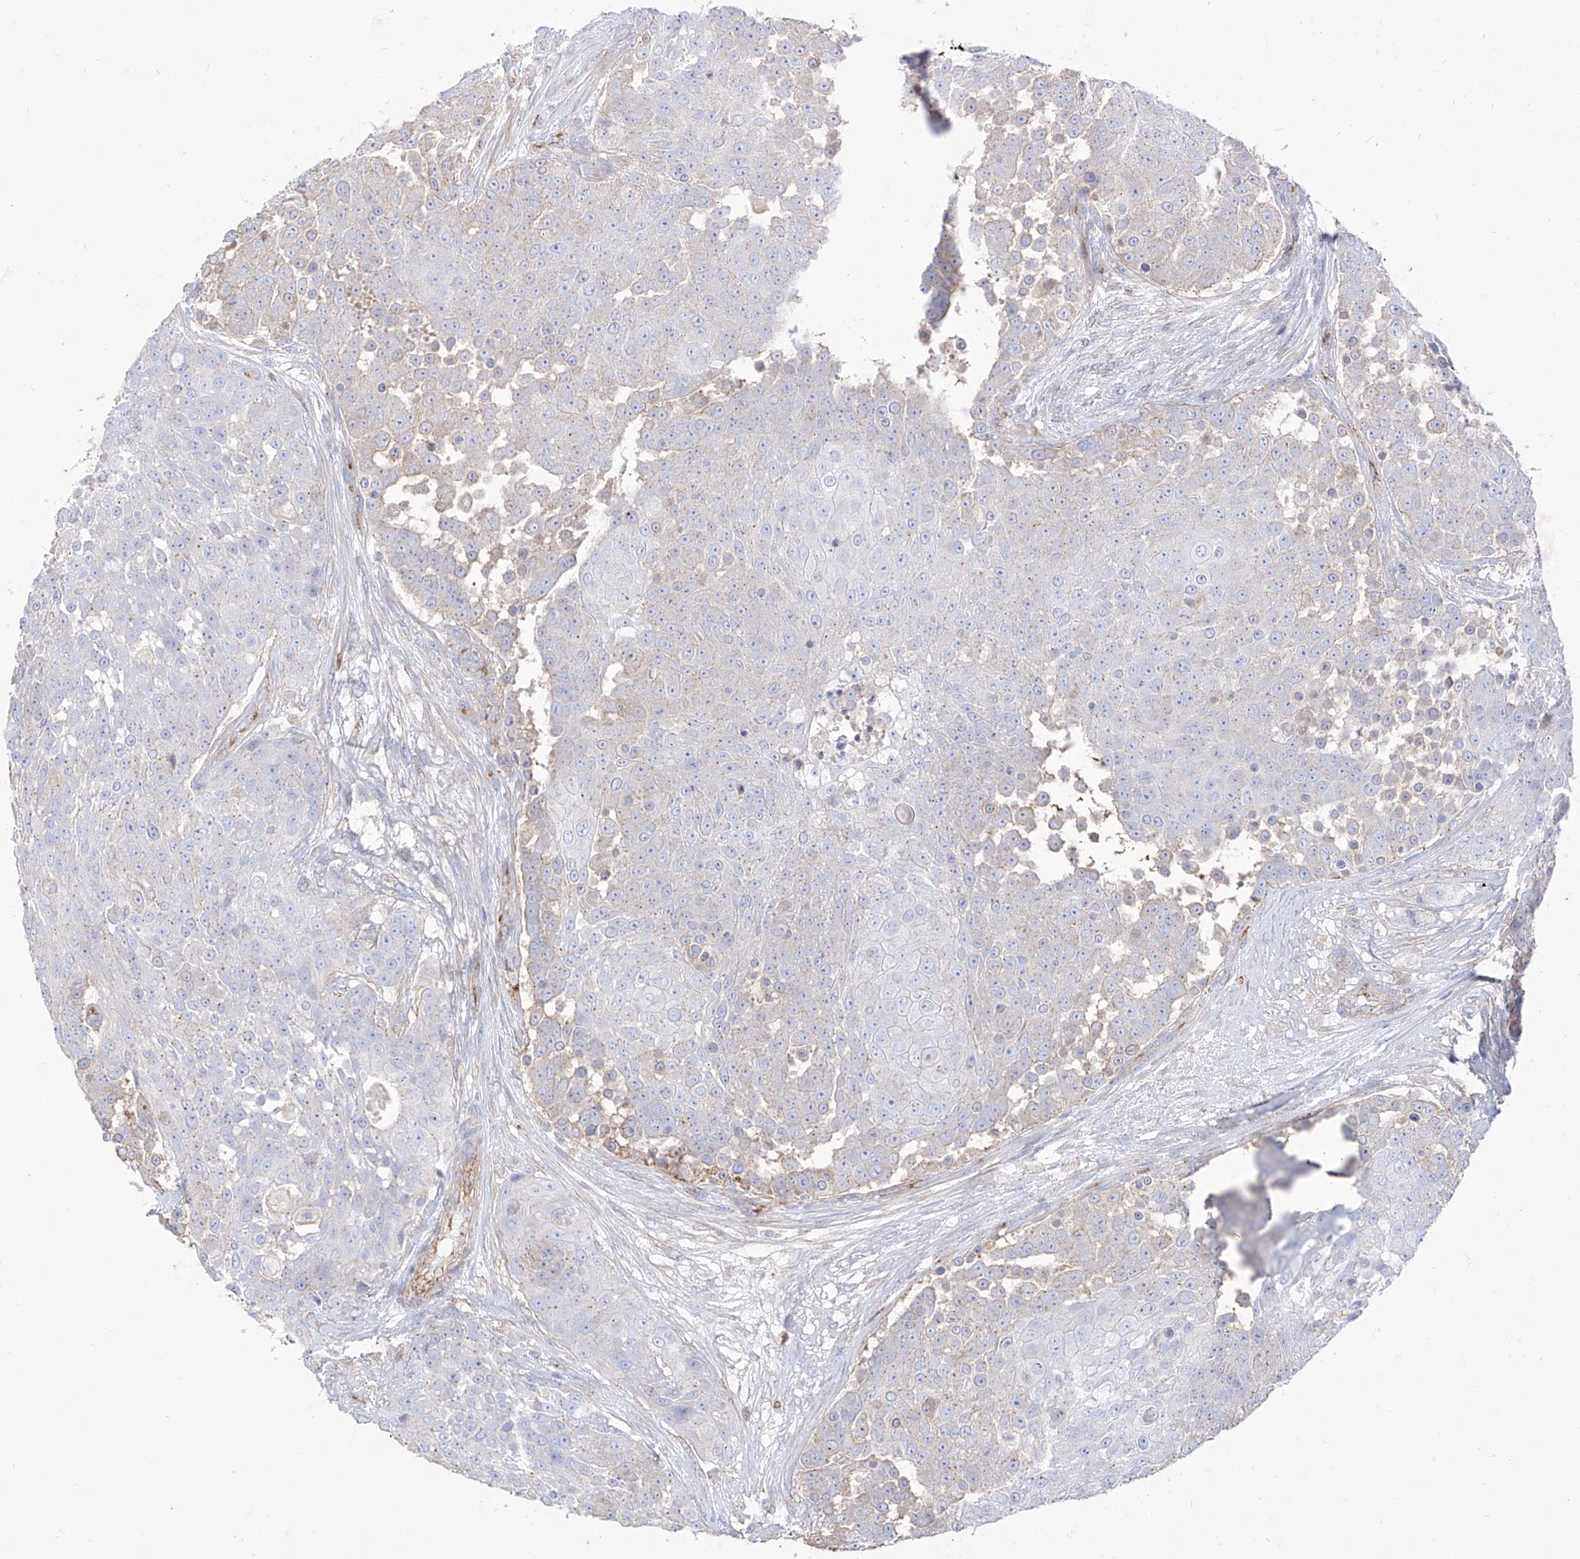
{"staining": {"intensity": "negative", "quantity": "none", "location": "none"}, "tissue": "urothelial cancer", "cell_type": "Tumor cells", "image_type": "cancer", "snomed": [{"axis": "morphology", "description": "Urothelial carcinoma, High grade"}, {"axis": "topography", "description": "Urinary bladder"}], "caption": "IHC photomicrograph of human urothelial cancer stained for a protein (brown), which demonstrates no expression in tumor cells.", "gene": "C1orf74", "patient": {"sex": "female", "age": 63}}